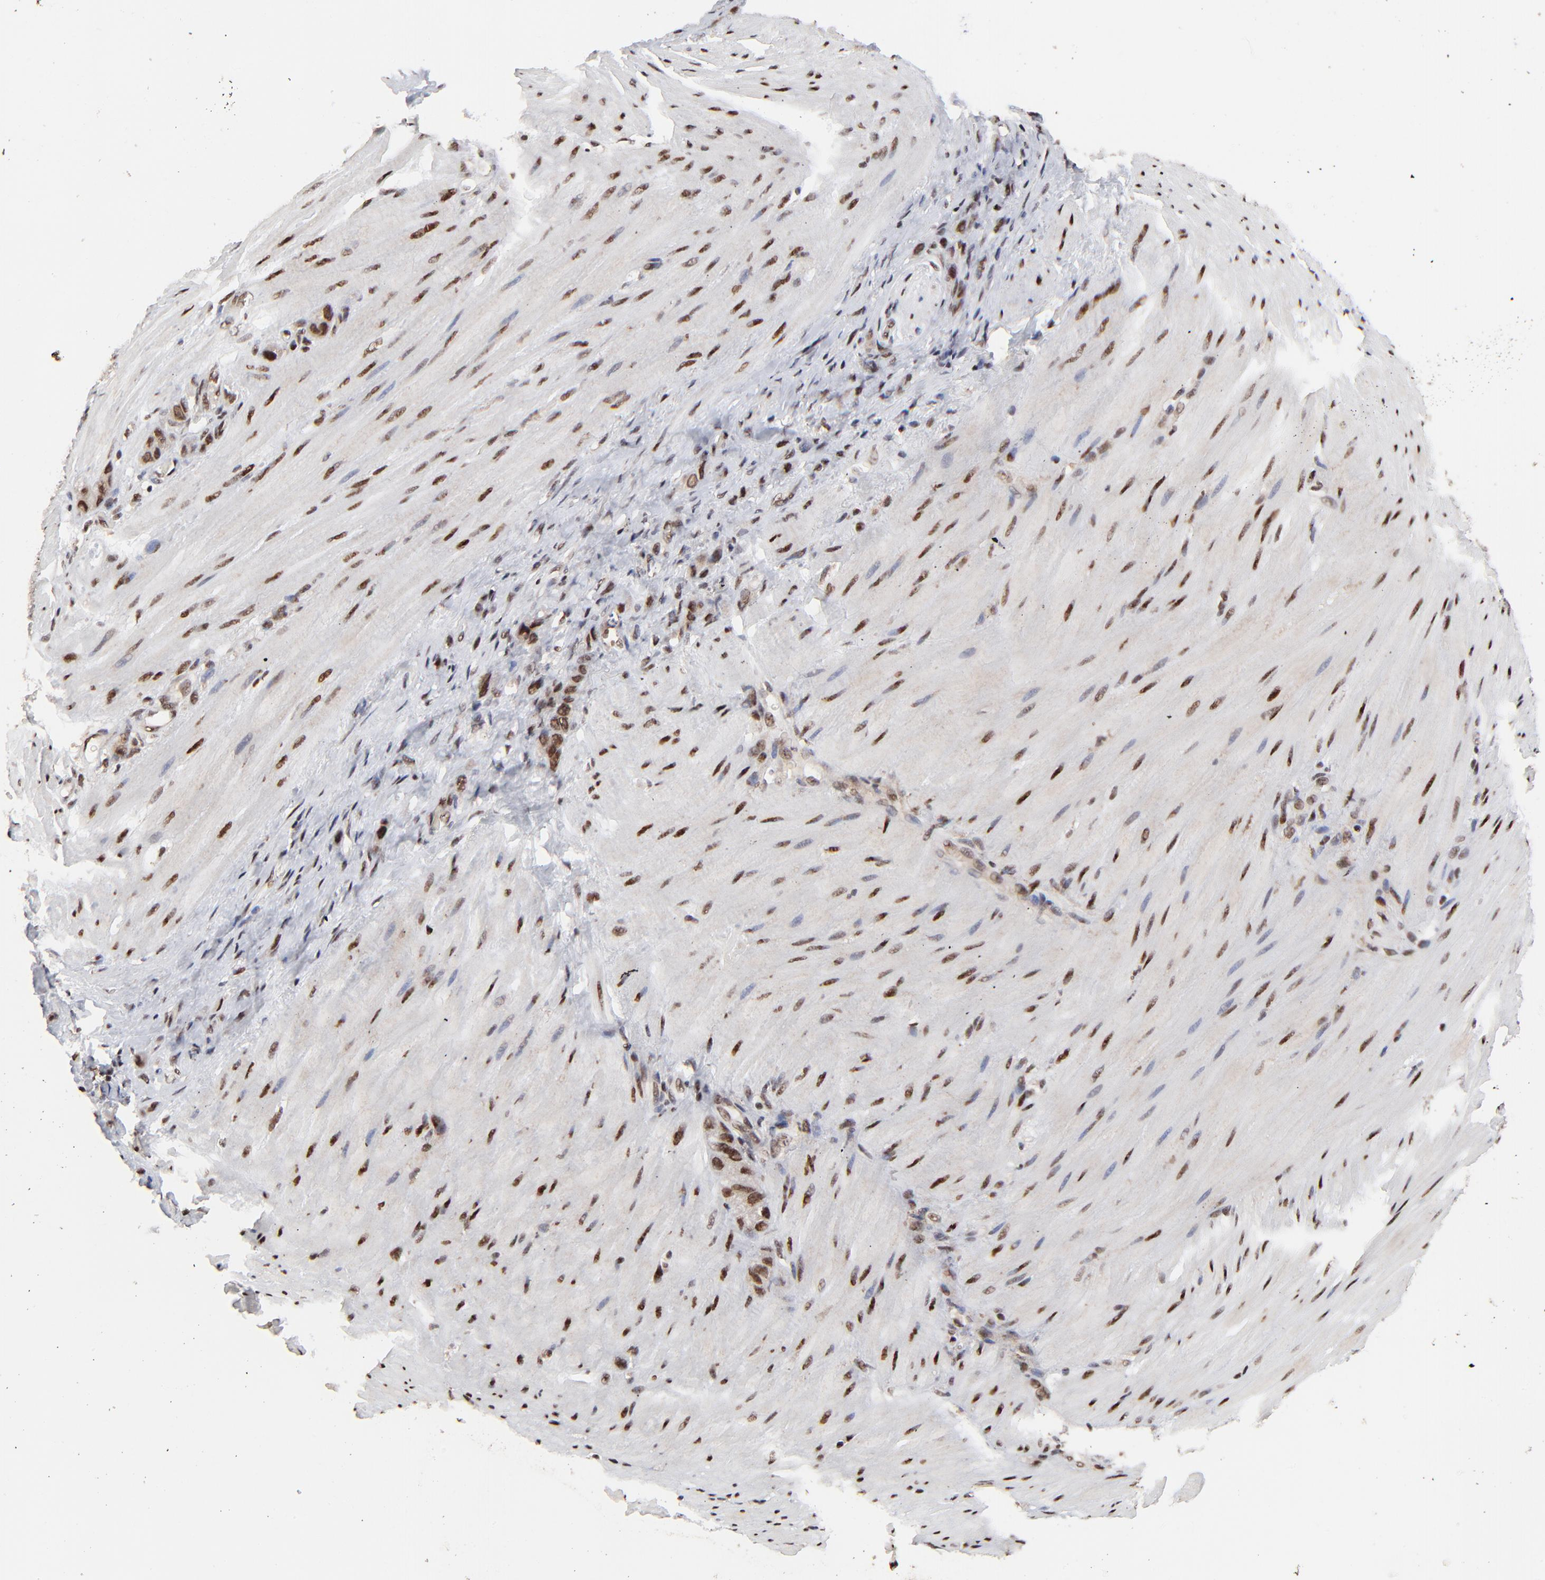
{"staining": {"intensity": "moderate", "quantity": ">75%", "location": "nuclear"}, "tissue": "stomach cancer", "cell_type": "Tumor cells", "image_type": "cancer", "snomed": [{"axis": "morphology", "description": "Normal tissue, NOS"}, {"axis": "morphology", "description": "Adenocarcinoma, NOS"}, {"axis": "topography", "description": "Stomach"}], "caption": "IHC histopathology image of human stomach cancer stained for a protein (brown), which shows medium levels of moderate nuclear staining in approximately >75% of tumor cells.", "gene": "RBM22", "patient": {"sex": "male", "age": 82}}